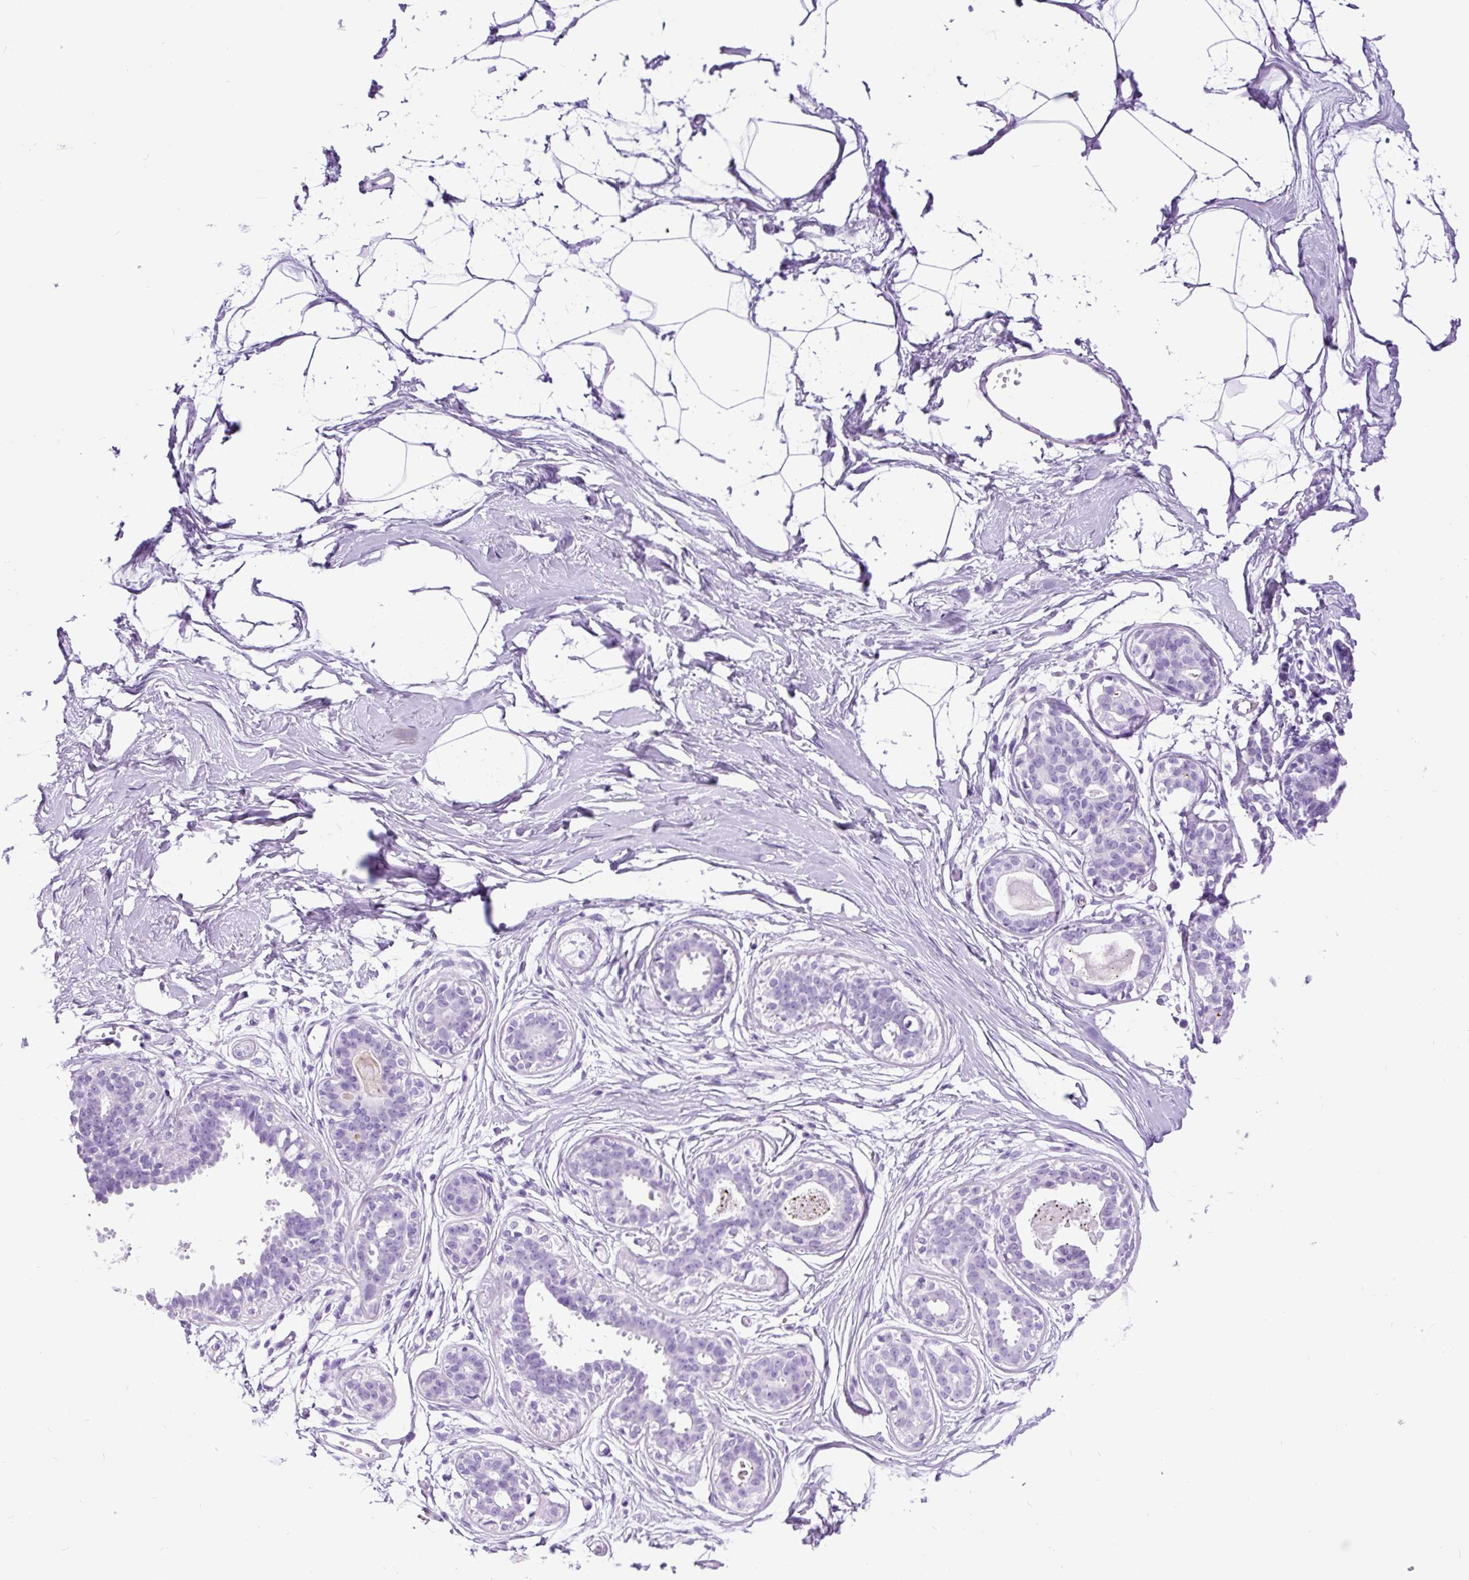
{"staining": {"intensity": "negative", "quantity": "none", "location": "none"}, "tissue": "breast", "cell_type": "Adipocytes", "image_type": "normal", "snomed": [{"axis": "morphology", "description": "Normal tissue, NOS"}, {"axis": "topography", "description": "Breast"}], "caption": "Breast was stained to show a protein in brown. There is no significant positivity in adipocytes. Nuclei are stained in blue.", "gene": "RACGAP1", "patient": {"sex": "female", "age": 45}}